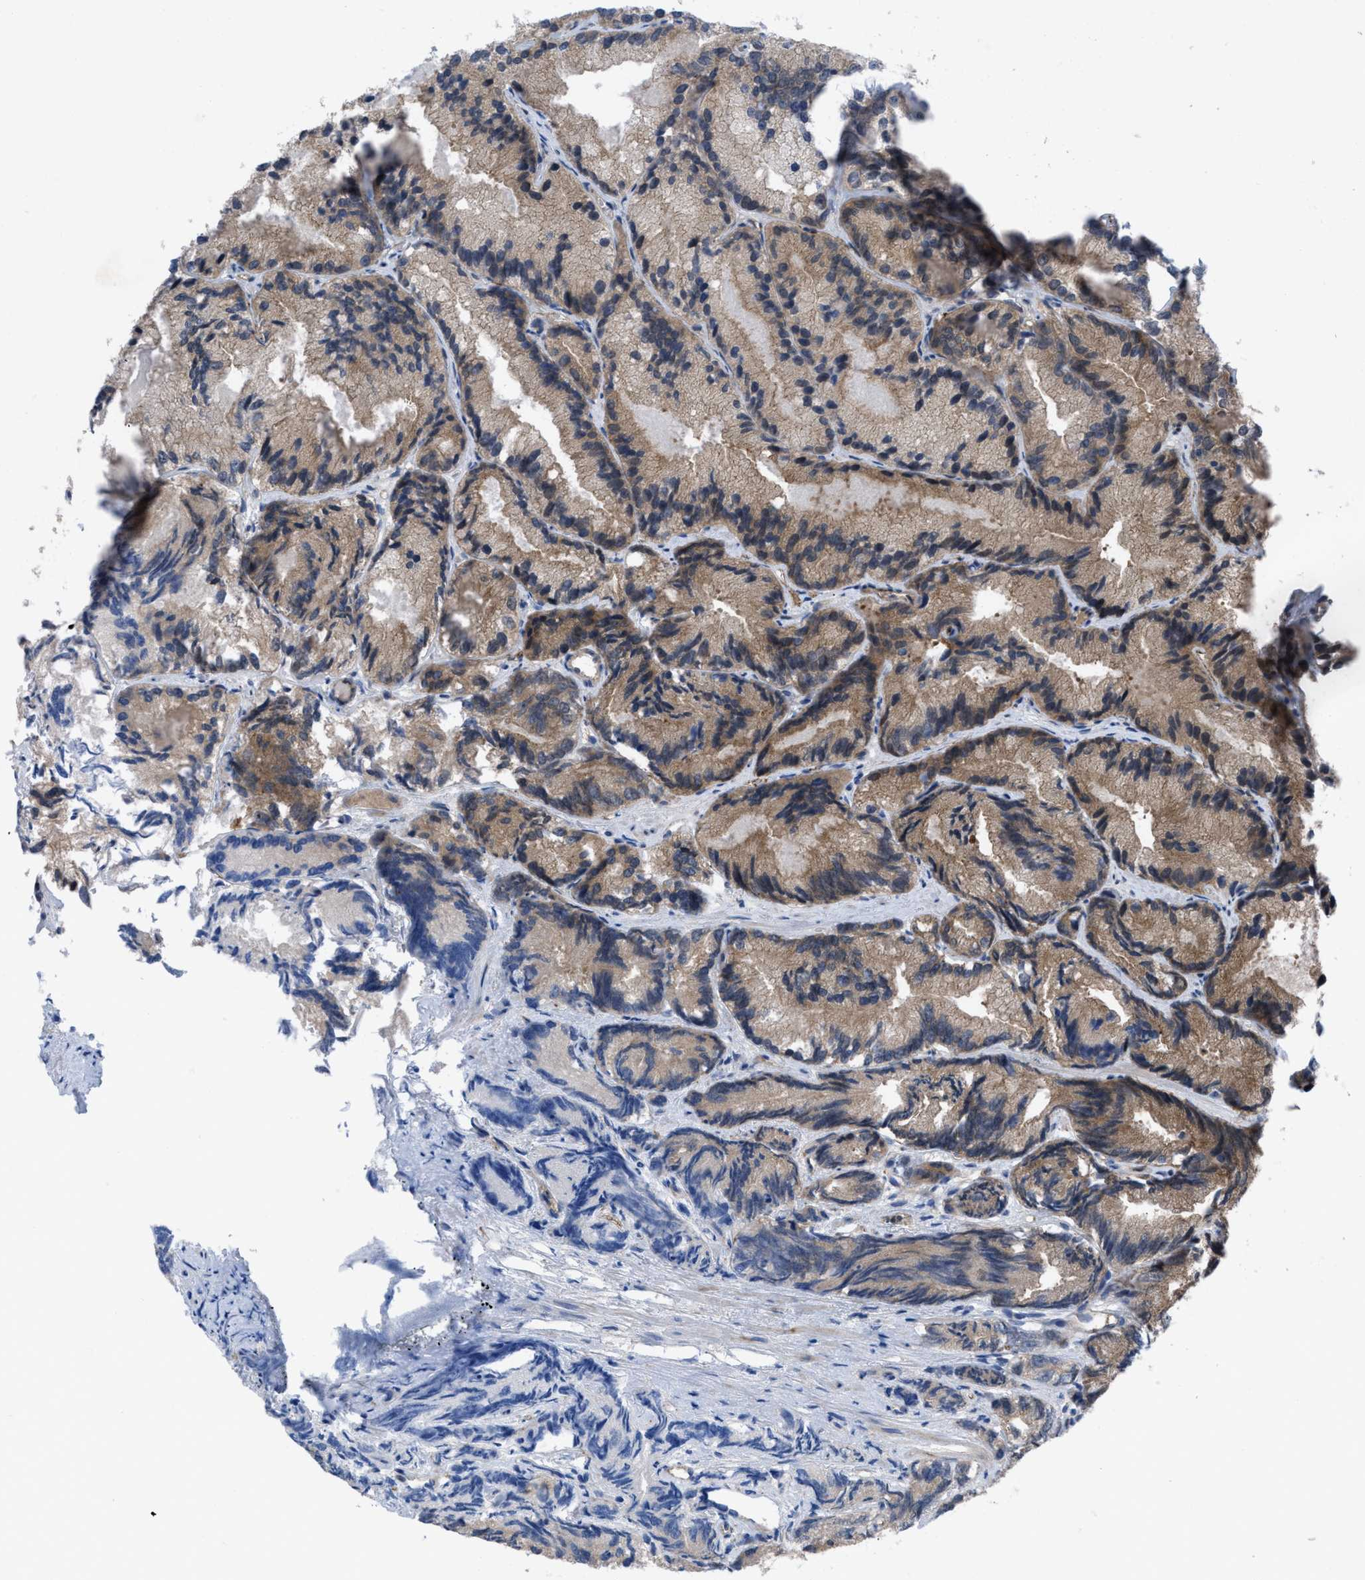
{"staining": {"intensity": "moderate", "quantity": "25%-75%", "location": "cytoplasmic/membranous"}, "tissue": "prostate cancer", "cell_type": "Tumor cells", "image_type": "cancer", "snomed": [{"axis": "morphology", "description": "Adenocarcinoma, Low grade"}, {"axis": "topography", "description": "Prostate"}], "caption": "IHC histopathology image of human prostate low-grade adenocarcinoma stained for a protein (brown), which shows medium levels of moderate cytoplasmic/membranous staining in about 25%-75% of tumor cells.", "gene": "IL17RE", "patient": {"sex": "male", "age": 89}}